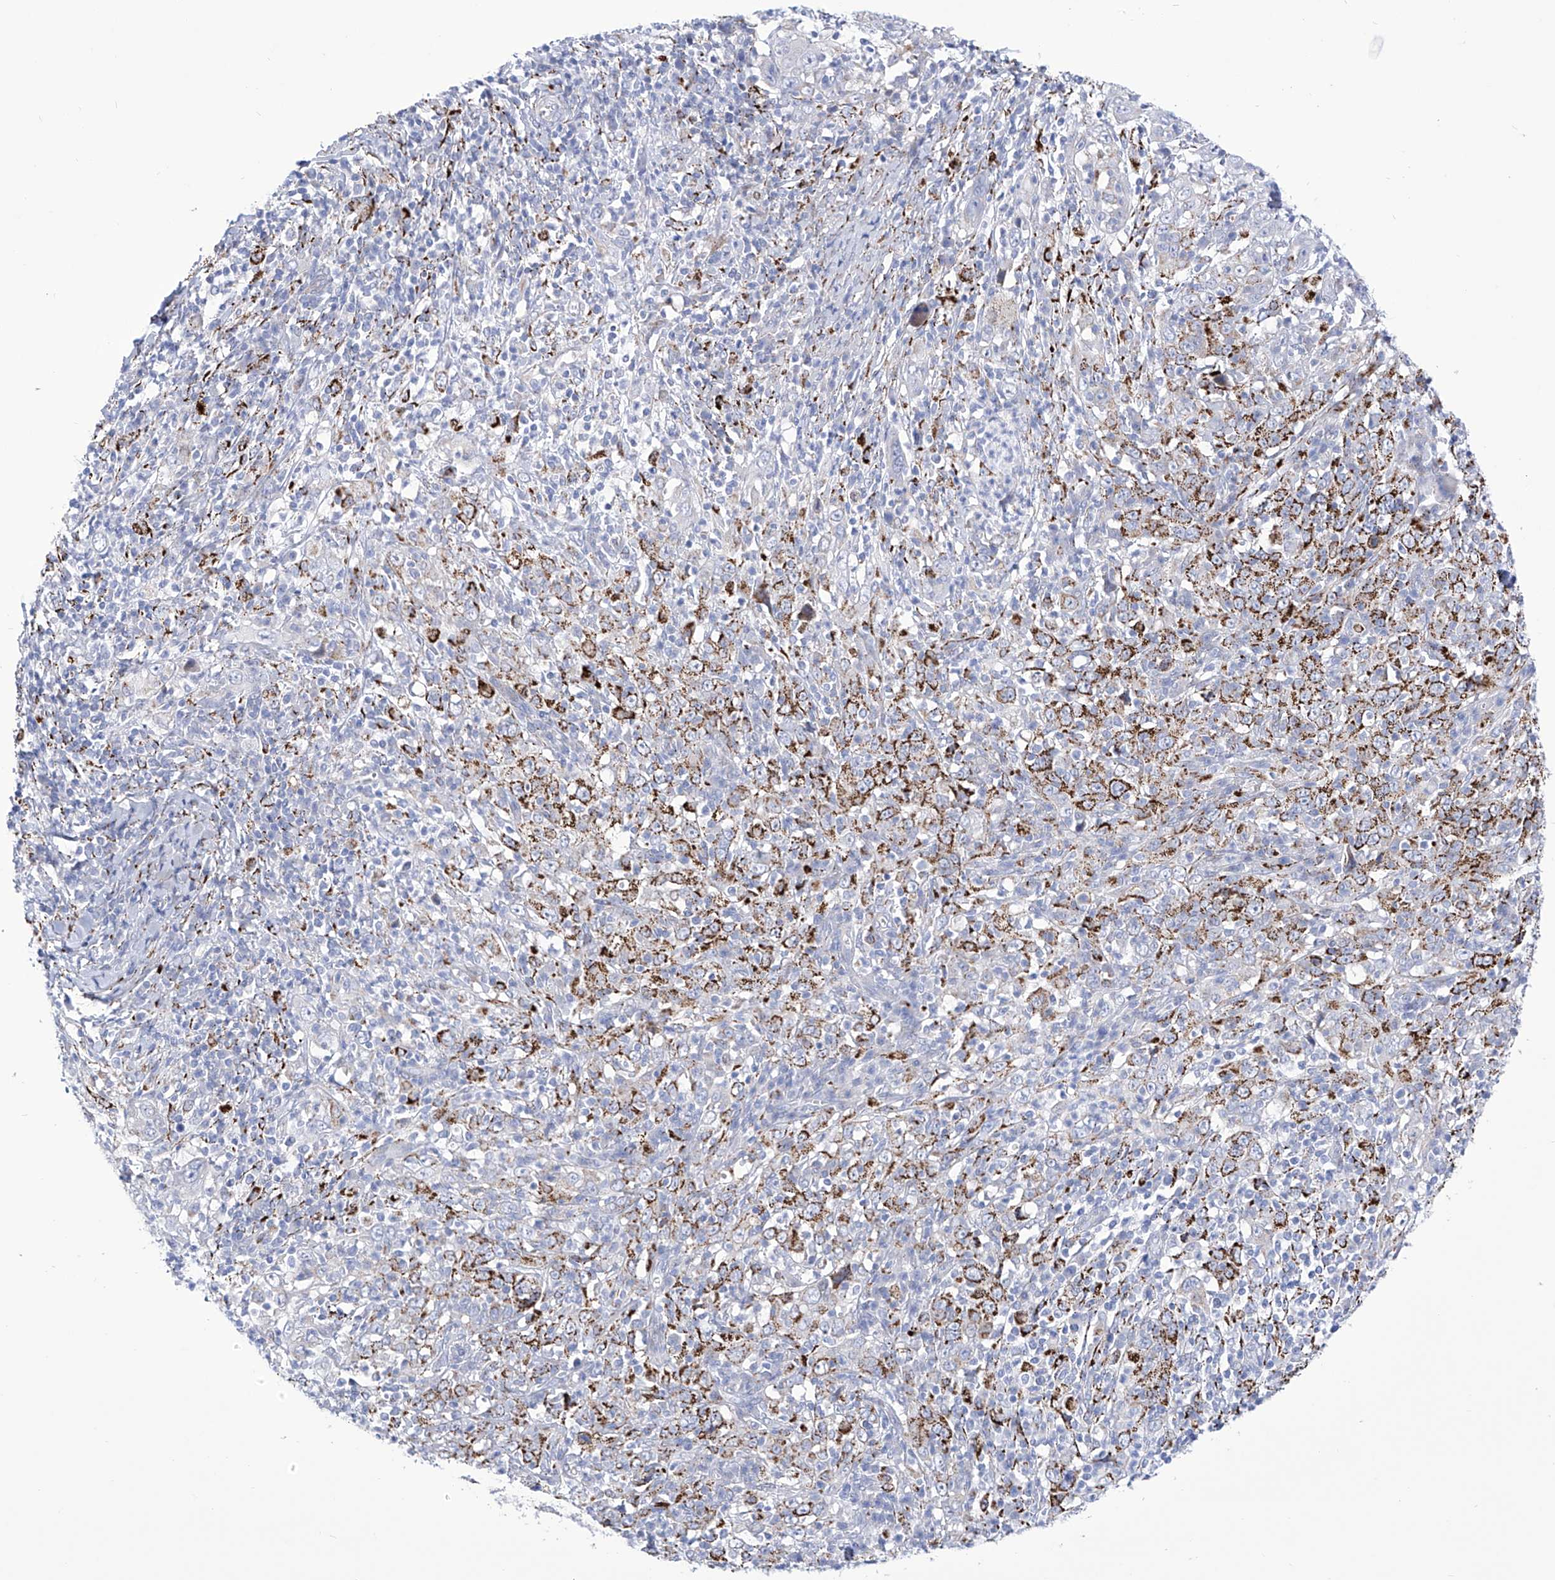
{"staining": {"intensity": "moderate", "quantity": "25%-75%", "location": "cytoplasmic/membranous"}, "tissue": "cervical cancer", "cell_type": "Tumor cells", "image_type": "cancer", "snomed": [{"axis": "morphology", "description": "Squamous cell carcinoma, NOS"}, {"axis": "topography", "description": "Cervix"}], "caption": "Human cervical cancer stained with a protein marker displays moderate staining in tumor cells.", "gene": "C1orf87", "patient": {"sex": "female", "age": 46}}